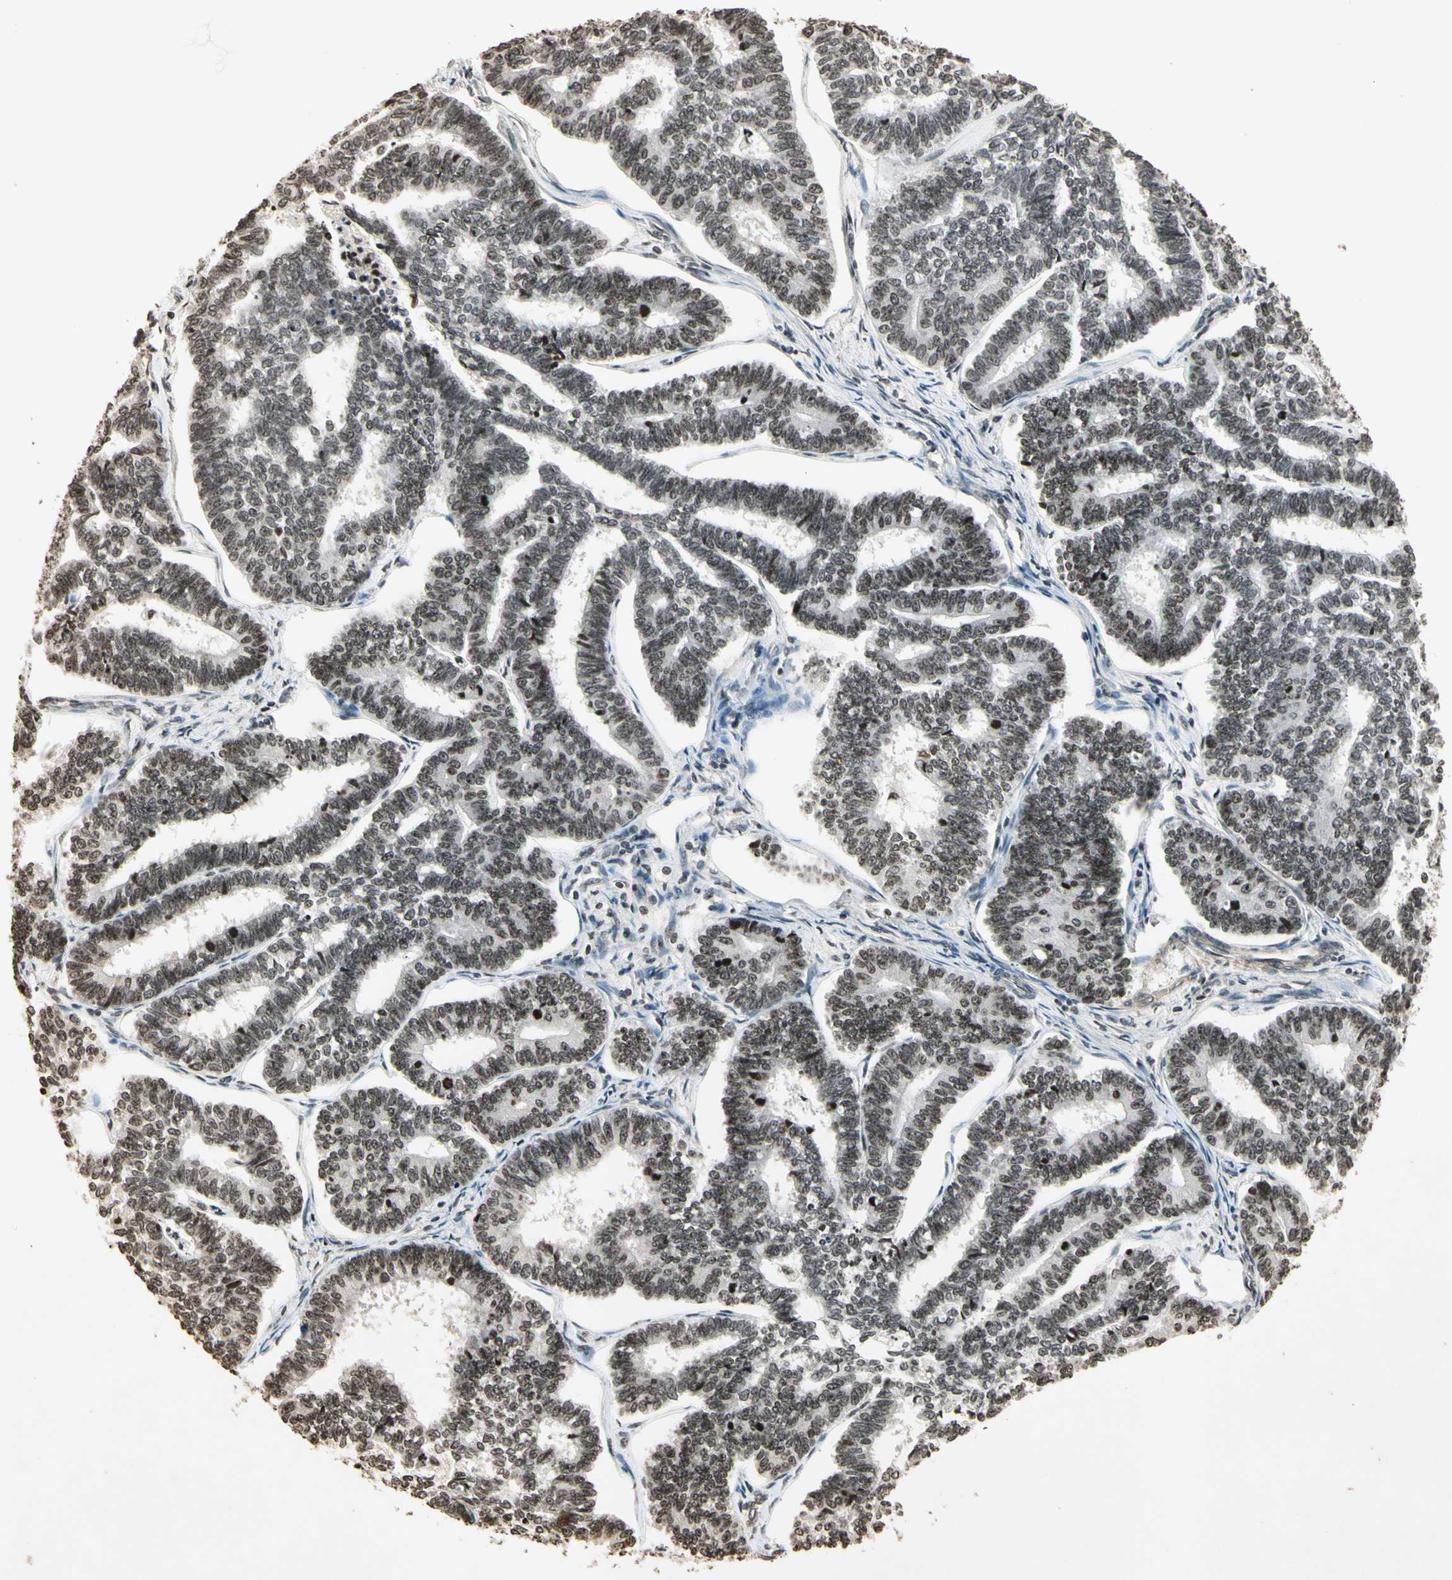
{"staining": {"intensity": "weak", "quantity": "25%-75%", "location": "nuclear"}, "tissue": "endometrial cancer", "cell_type": "Tumor cells", "image_type": "cancer", "snomed": [{"axis": "morphology", "description": "Adenocarcinoma, NOS"}, {"axis": "topography", "description": "Endometrium"}], "caption": "Immunohistochemical staining of human endometrial cancer (adenocarcinoma) displays low levels of weak nuclear positivity in about 25%-75% of tumor cells.", "gene": "TOP1", "patient": {"sex": "female", "age": 70}}